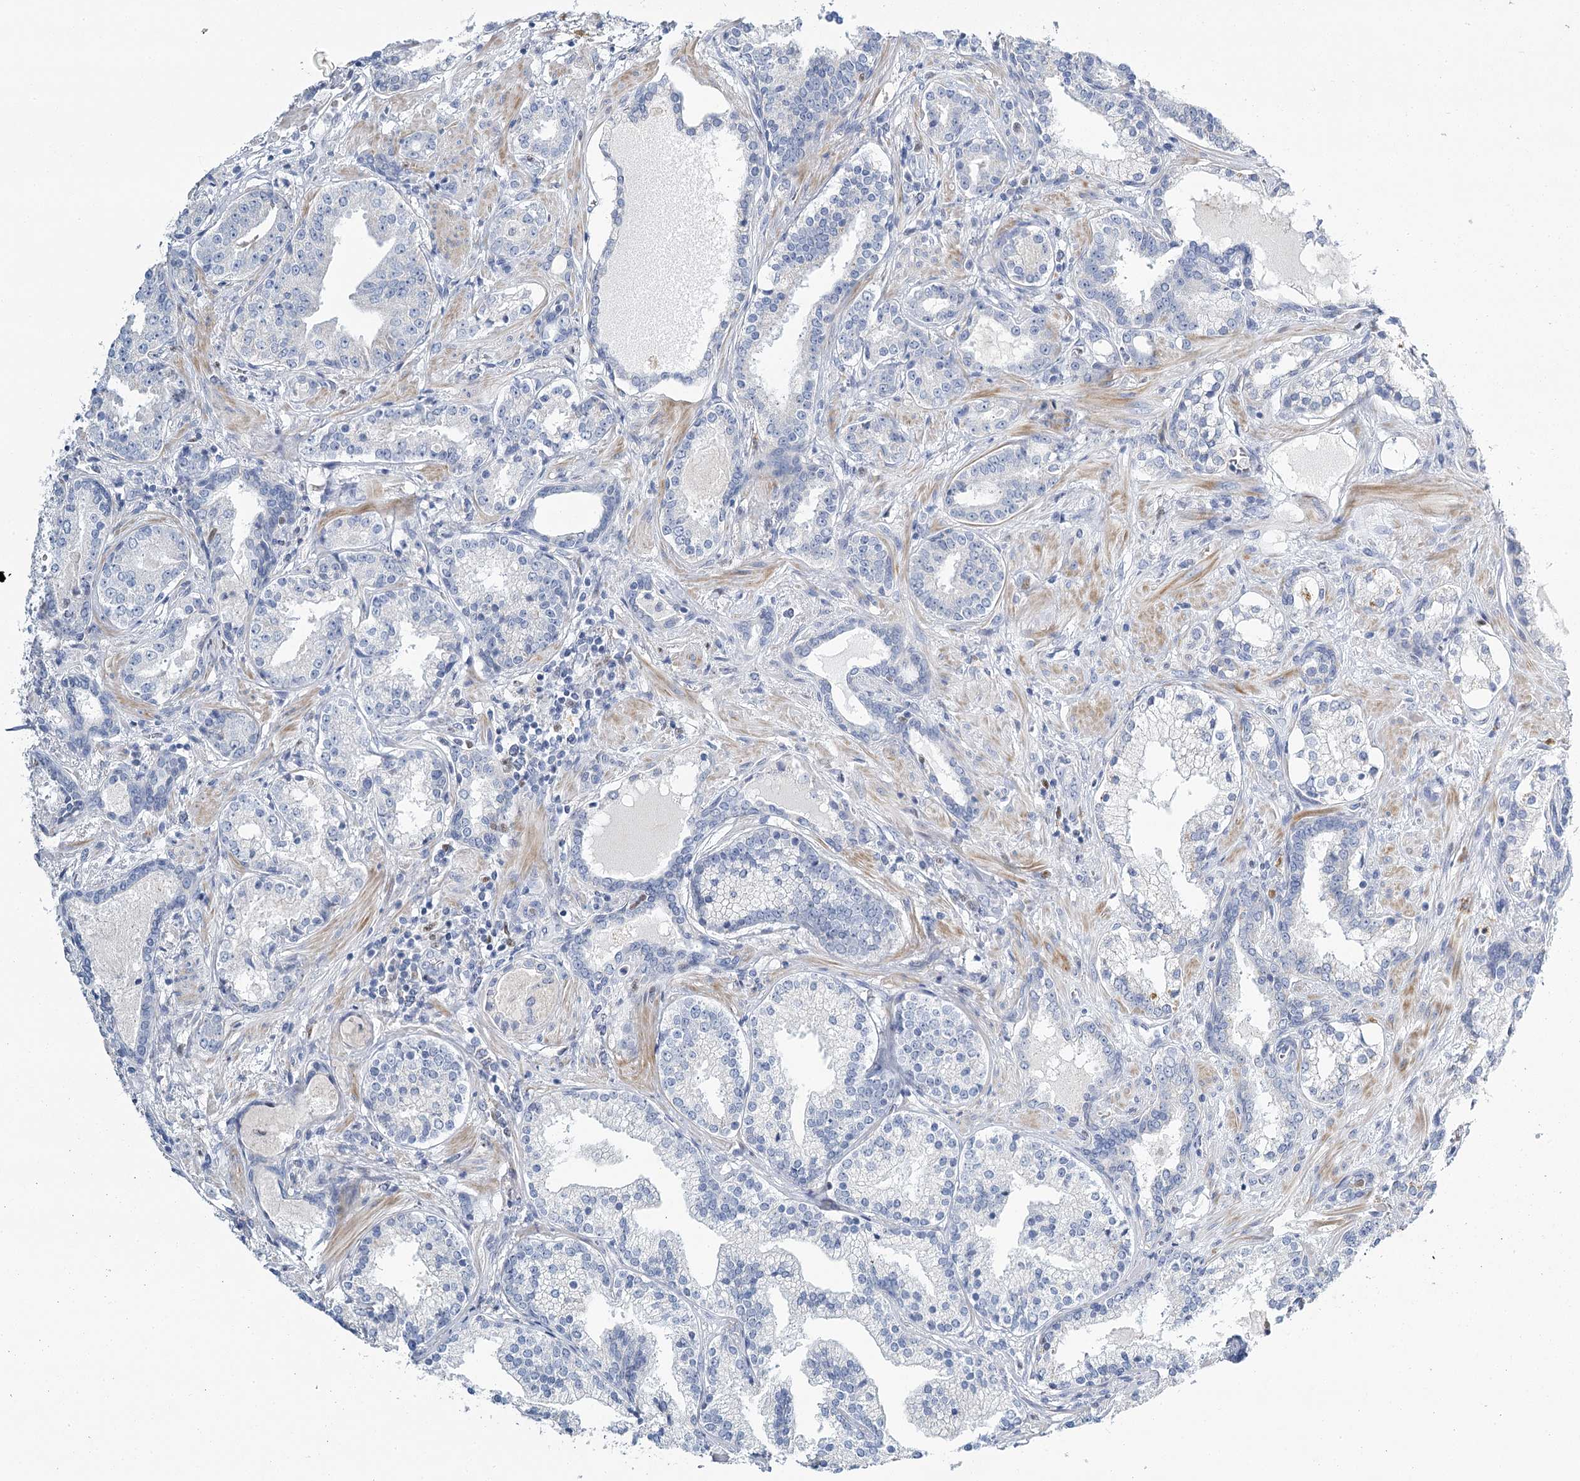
{"staining": {"intensity": "negative", "quantity": "none", "location": "none"}, "tissue": "prostate cancer", "cell_type": "Tumor cells", "image_type": "cancer", "snomed": [{"axis": "morphology", "description": "Adenocarcinoma, High grade"}, {"axis": "topography", "description": "Prostate"}], "caption": "A high-resolution histopathology image shows IHC staining of adenocarcinoma (high-grade) (prostate), which demonstrates no significant positivity in tumor cells. (Immunohistochemistry (ihc), brightfield microscopy, high magnification).", "gene": "IGSF3", "patient": {"sex": "male", "age": 58}}